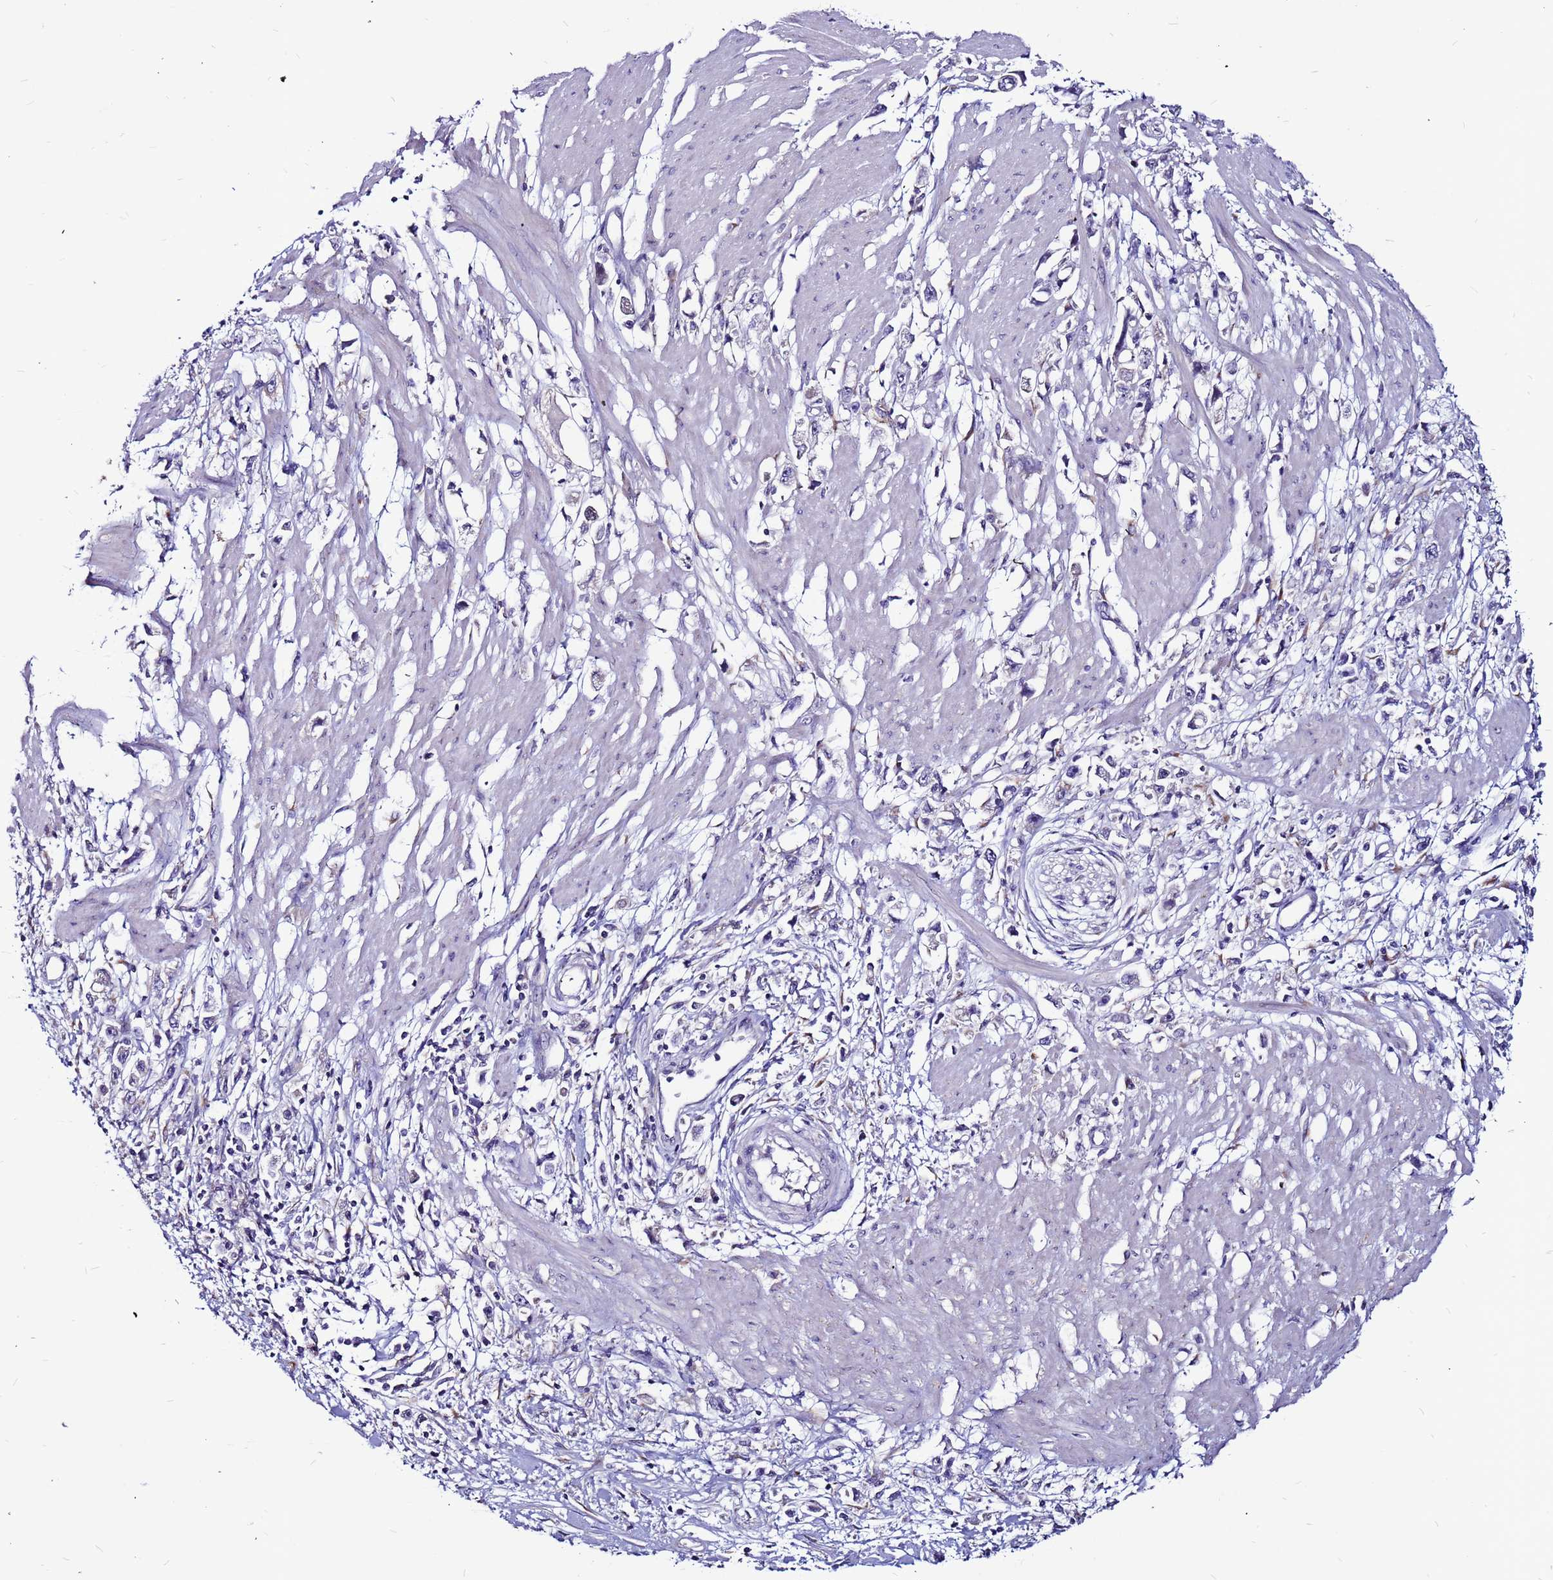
{"staining": {"intensity": "negative", "quantity": "none", "location": "none"}, "tissue": "stomach cancer", "cell_type": "Tumor cells", "image_type": "cancer", "snomed": [{"axis": "morphology", "description": "Adenocarcinoma, NOS"}, {"axis": "topography", "description": "Stomach"}], "caption": "The histopathology image exhibits no significant expression in tumor cells of stomach adenocarcinoma. (DAB (3,3'-diaminobenzidine) immunohistochemistry (IHC) with hematoxylin counter stain).", "gene": "SLC44A3", "patient": {"sex": "female", "age": 59}}